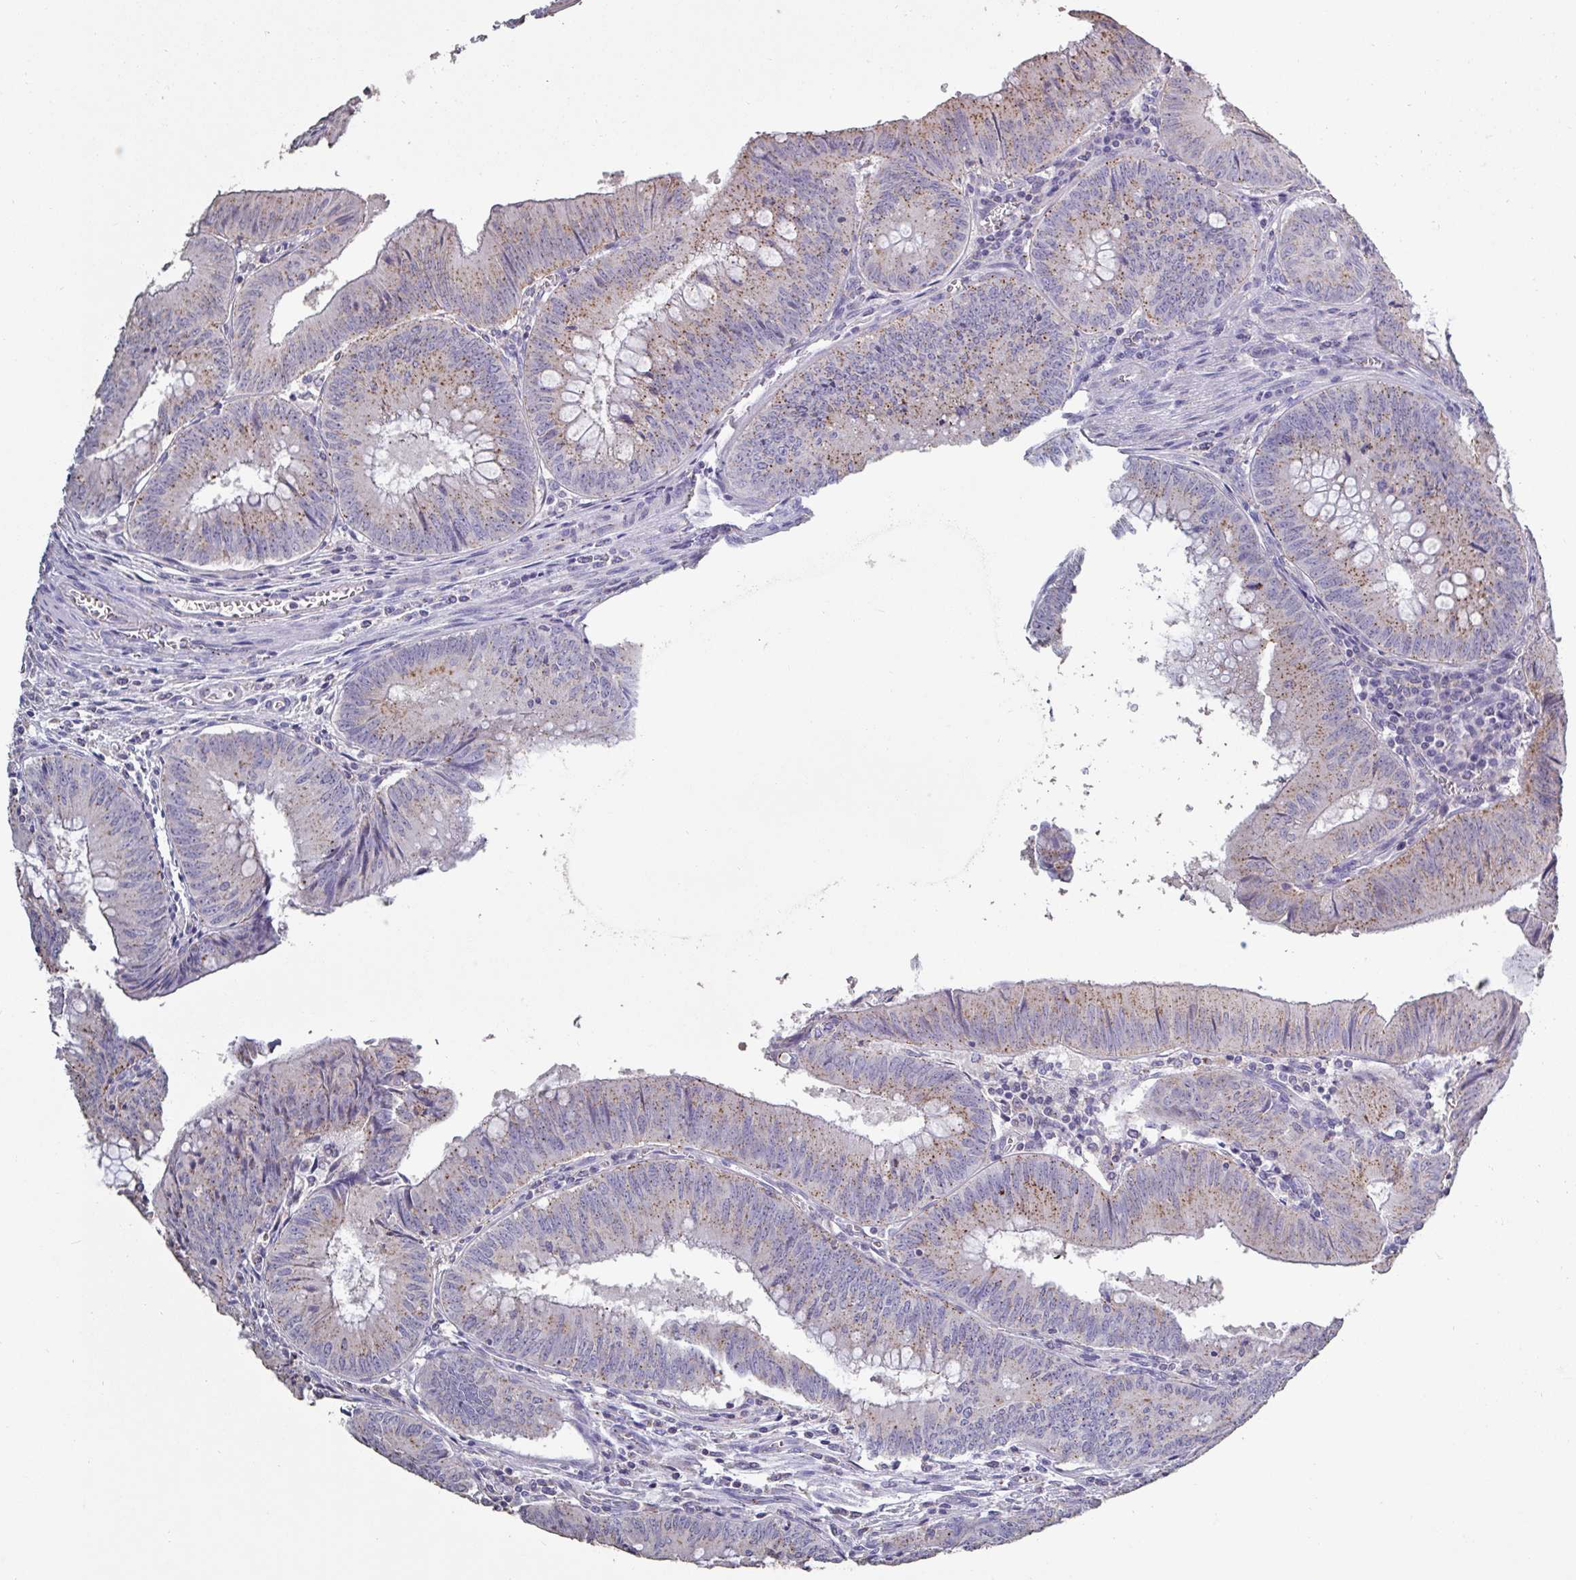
{"staining": {"intensity": "weak", "quantity": ">75%", "location": "cytoplasmic/membranous"}, "tissue": "colorectal cancer", "cell_type": "Tumor cells", "image_type": "cancer", "snomed": [{"axis": "morphology", "description": "Adenocarcinoma, NOS"}, {"axis": "topography", "description": "Rectum"}], "caption": "High-magnification brightfield microscopy of adenocarcinoma (colorectal) stained with DAB (3,3'-diaminobenzidine) (brown) and counterstained with hematoxylin (blue). tumor cells exhibit weak cytoplasmic/membranous positivity is seen in approximately>75% of cells. The protein of interest is shown in brown color, while the nuclei are stained blue.", "gene": "CHMP5", "patient": {"sex": "female", "age": 72}}